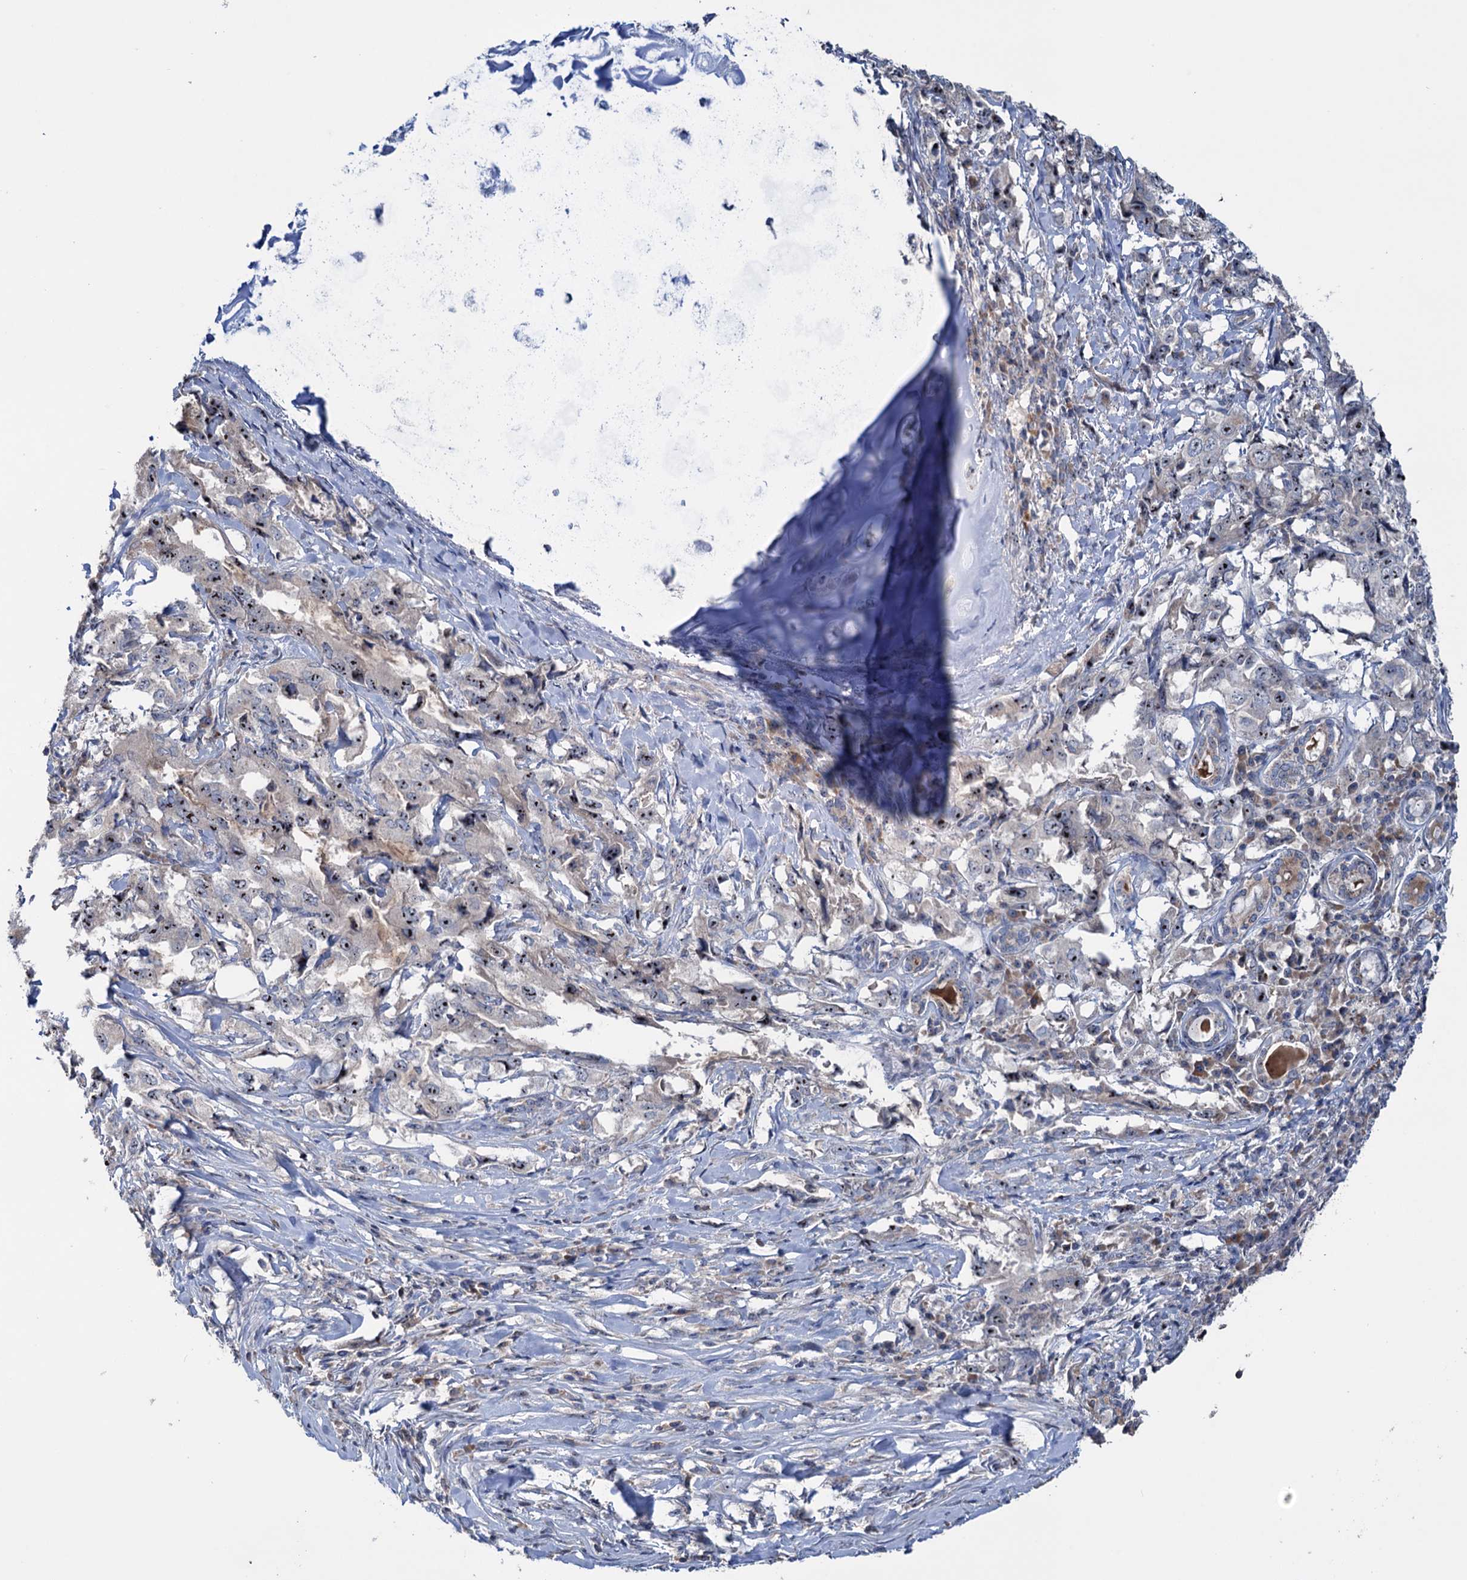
{"staining": {"intensity": "moderate", "quantity": ">75%", "location": "nuclear"}, "tissue": "lung cancer", "cell_type": "Tumor cells", "image_type": "cancer", "snomed": [{"axis": "morphology", "description": "Adenocarcinoma, NOS"}, {"axis": "topography", "description": "Lung"}], "caption": "Brown immunohistochemical staining in lung cancer (adenocarcinoma) reveals moderate nuclear expression in approximately >75% of tumor cells.", "gene": "HTR3B", "patient": {"sex": "female", "age": 51}}